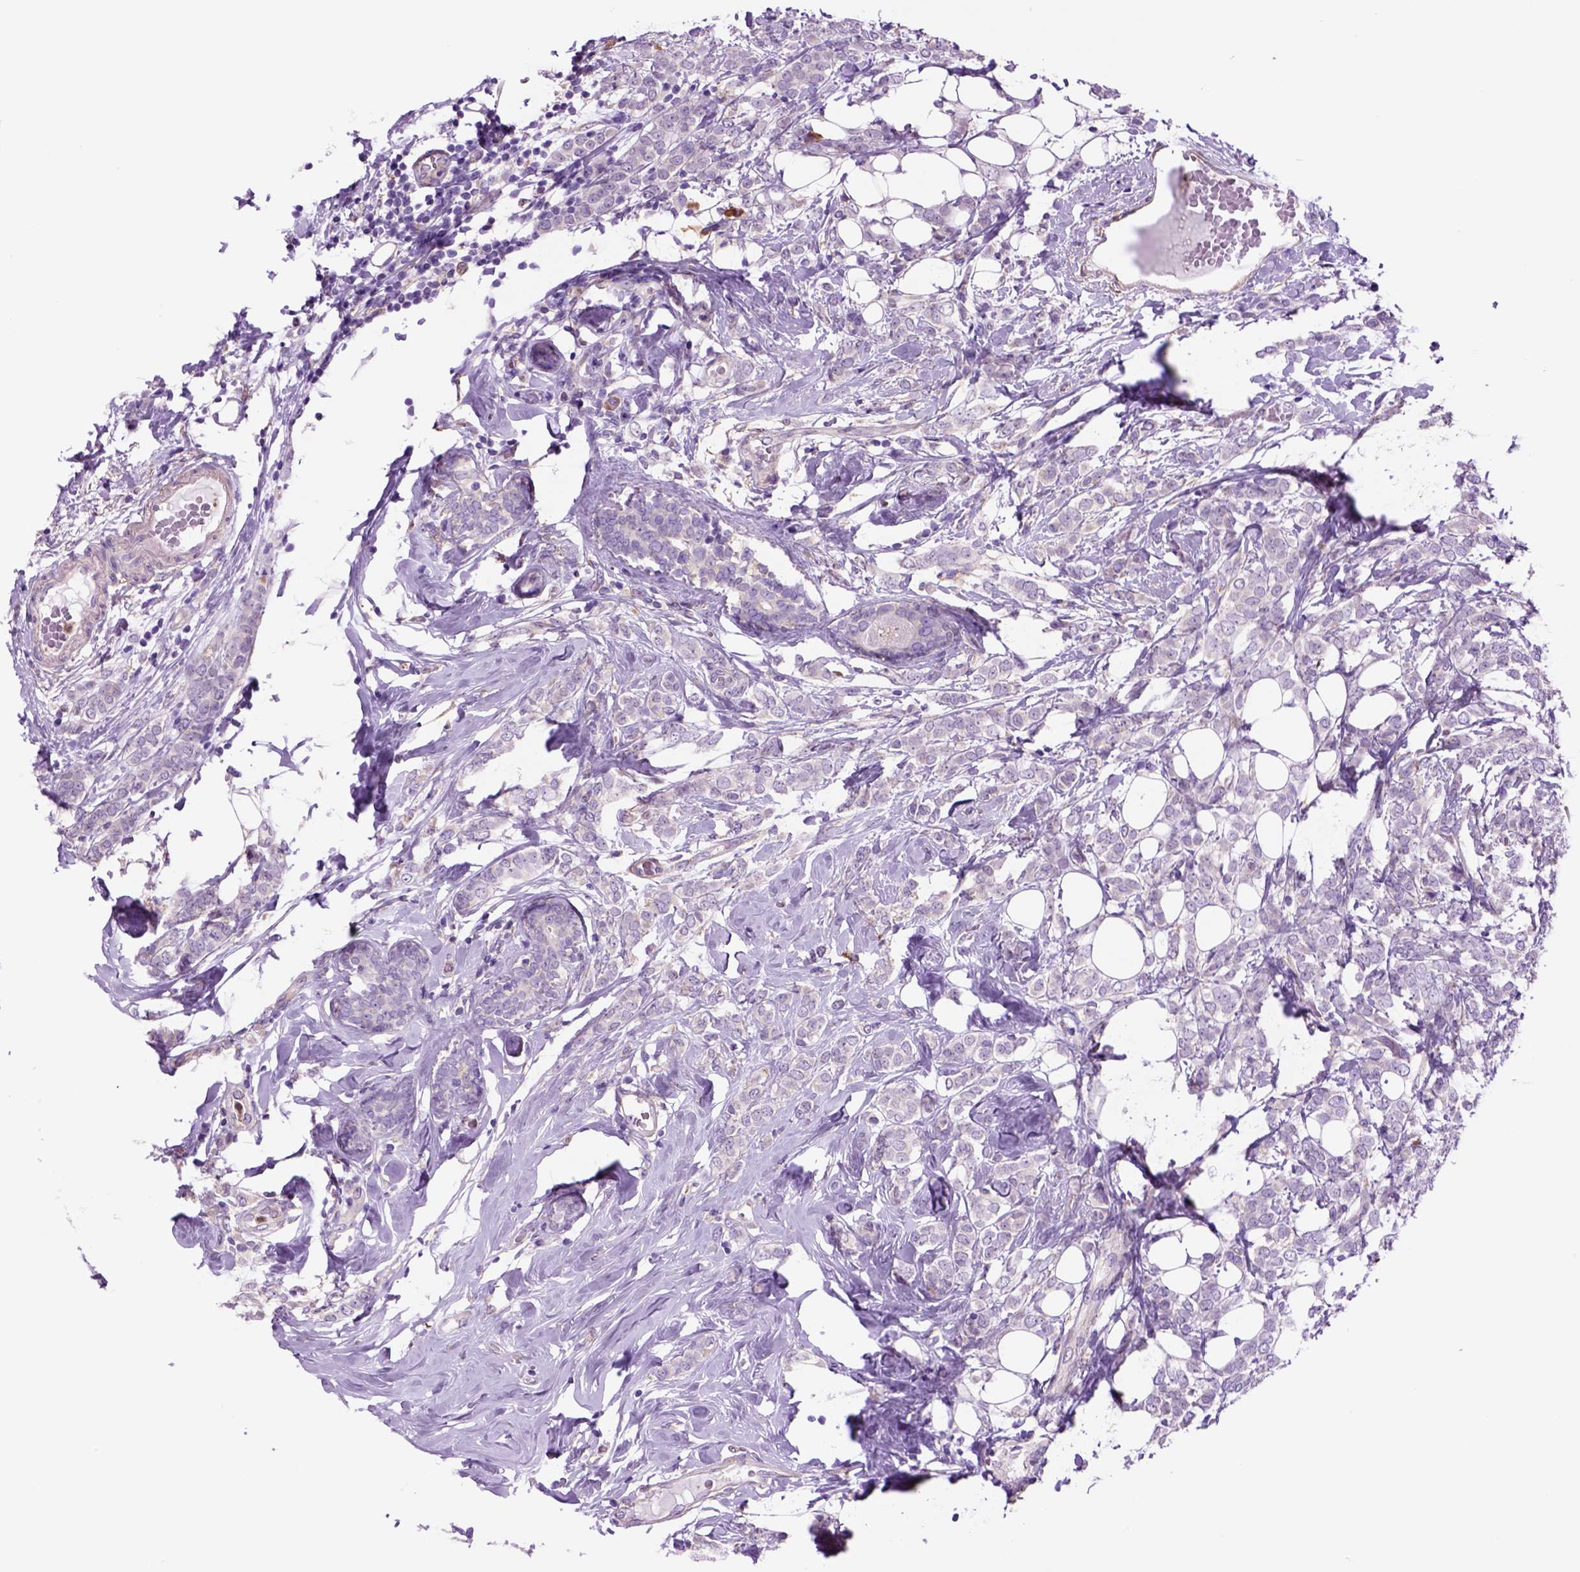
{"staining": {"intensity": "negative", "quantity": "none", "location": "none"}, "tissue": "breast cancer", "cell_type": "Tumor cells", "image_type": "cancer", "snomed": [{"axis": "morphology", "description": "Lobular carcinoma"}, {"axis": "topography", "description": "Breast"}], "caption": "This is an IHC photomicrograph of human breast cancer (lobular carcinoma). There is no staining in tumor cells.", "gene": "PIAS3", "patient": {"sex": "female", "age": 49}}